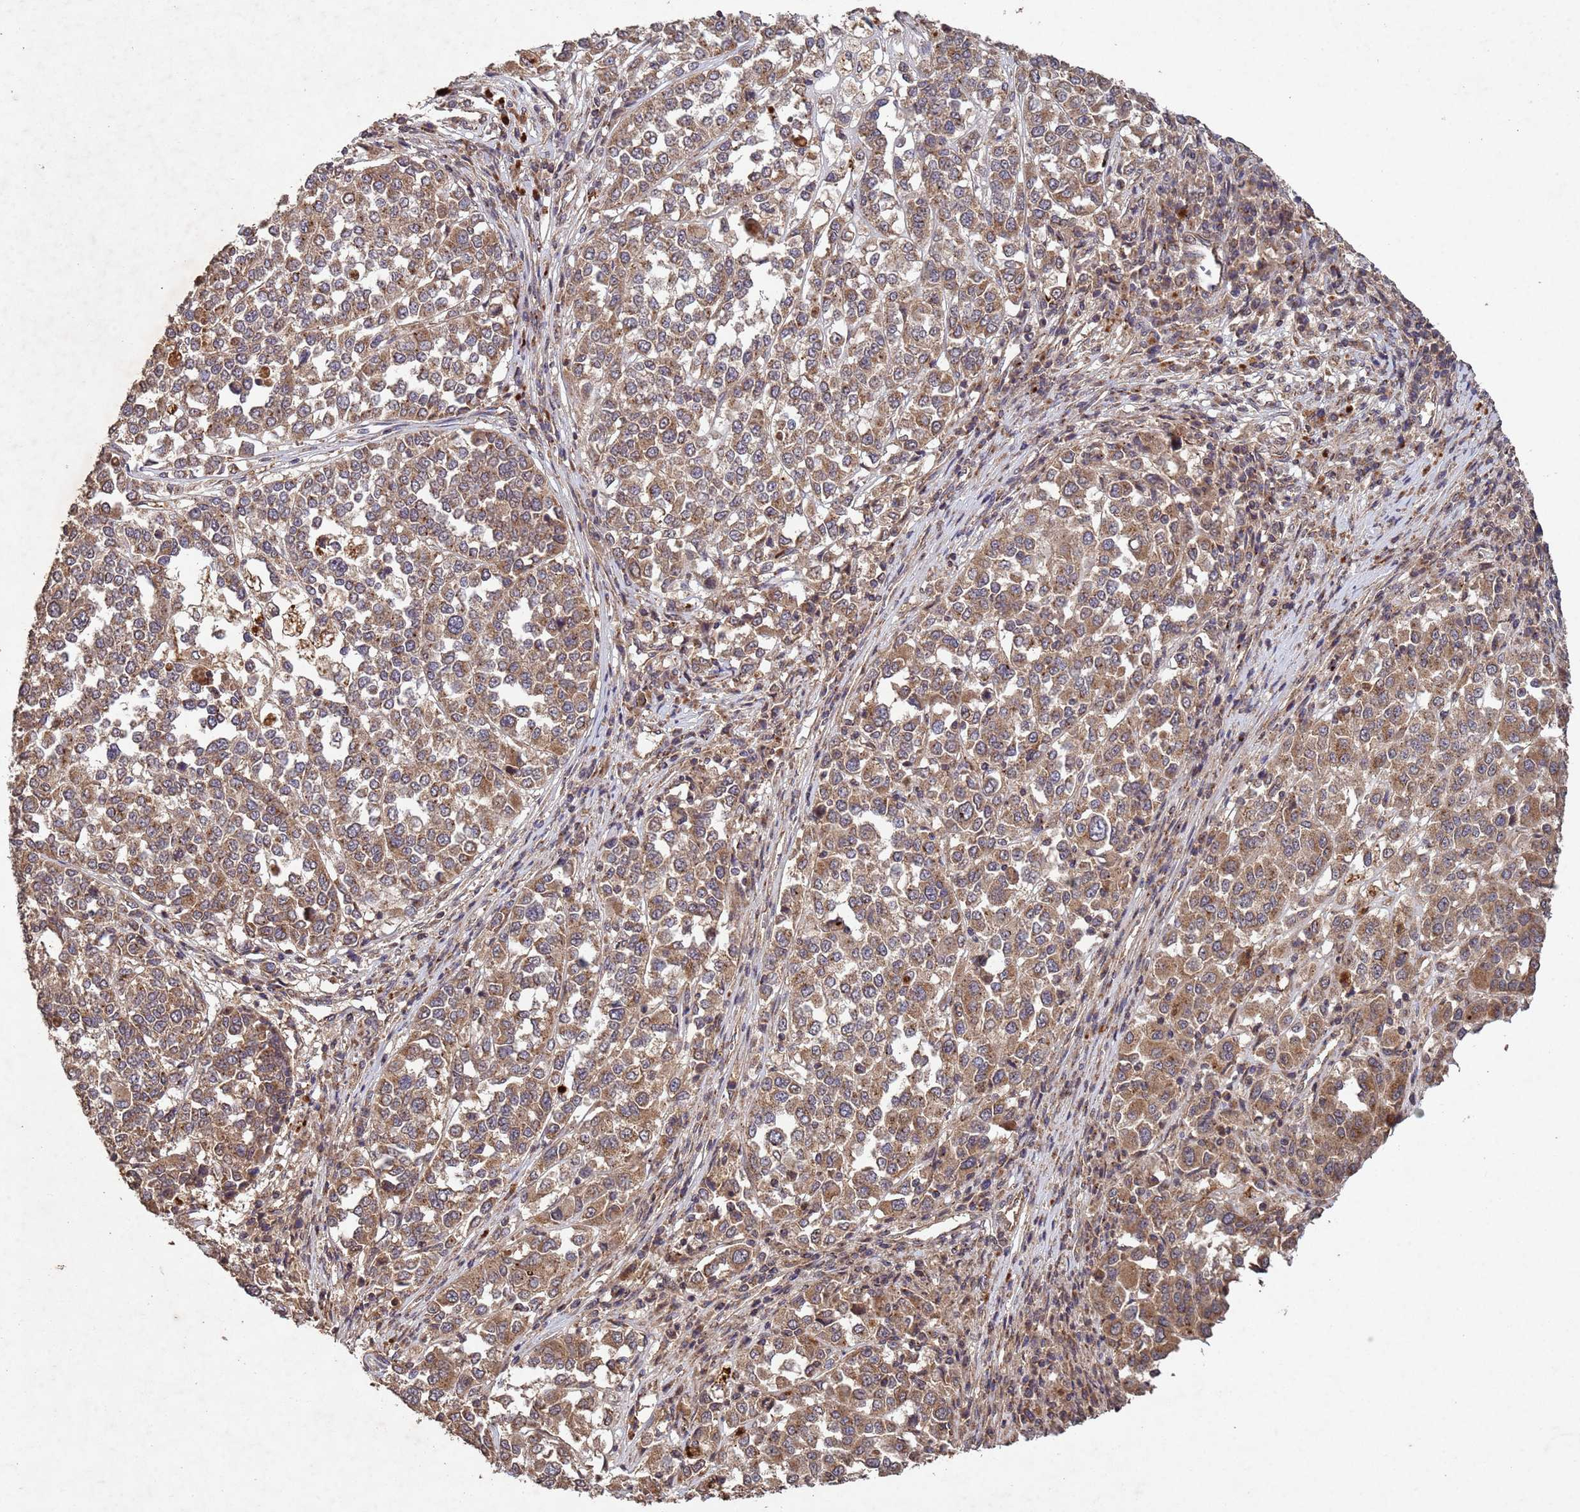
{"staining": {"intensity": "moderate", "quantity": ">75%", "location": "cytoplasmic/membranous"}, "tissue": "melanoma", "cell_type": "Tumor cells", "image_type": "cancer", "snomed": [{"axis": "morphology", "description": "Malignant melanoma, Metastatic site"}, {"axis": "topography", "description": "Lymph node"}], "caption": "DAB (3,3'-diaminobenzidine) immunohistochemical staining of human melanoma displays moderate cytoplasmic/membranous protein expression in about >75% of tumor cells. (DAB IHC, brown staining for protein, blue staining for nuclei).", "gene": "FASTKD1", "patient": {"sex": "male", "age": 44}}